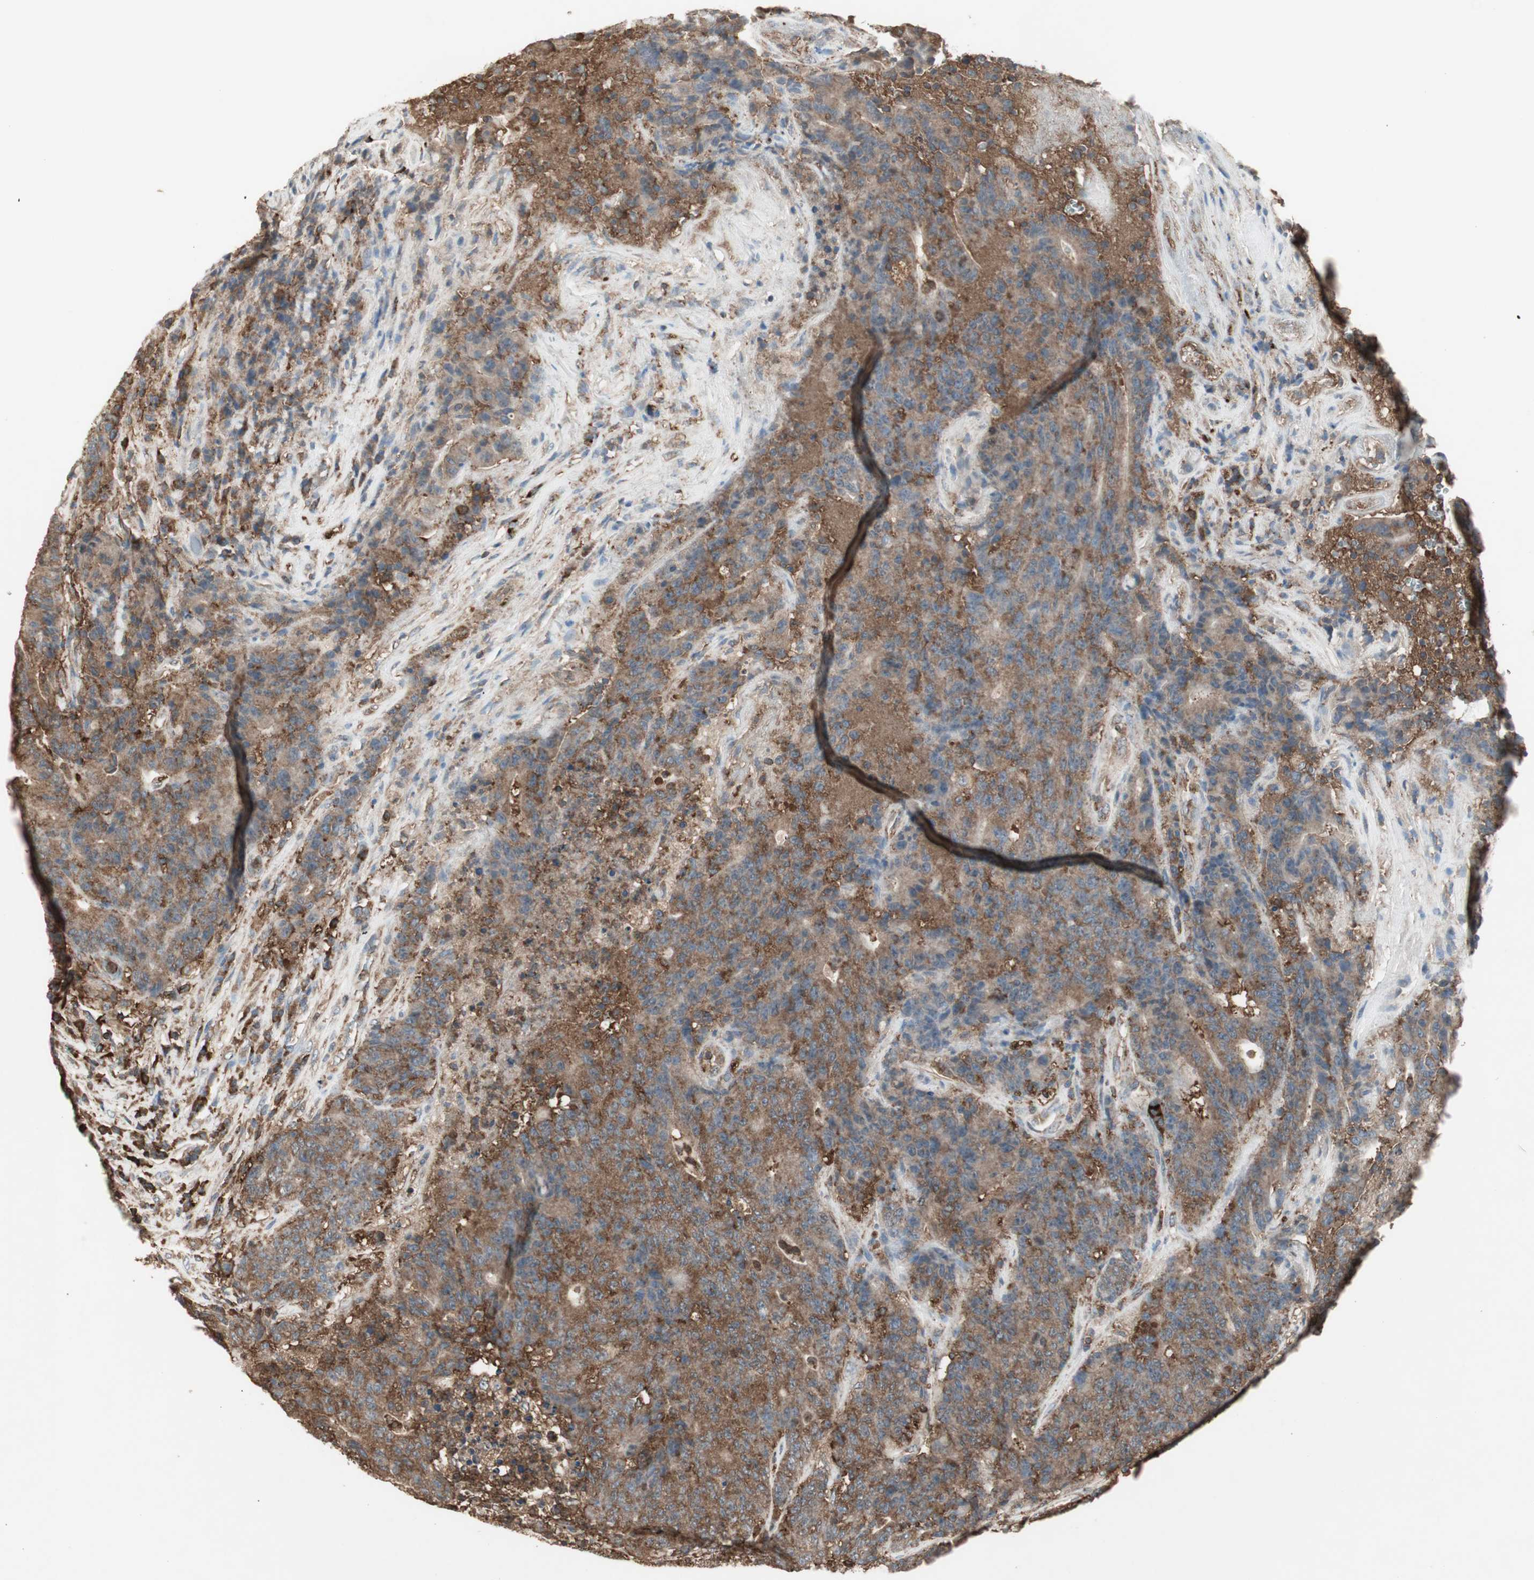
{"staining": {"intensity": "strong", "quantity": ">75%", "location": "cytoplasmic/membranous"}, "tissue": "colorectal cancer", "cell_type": "Tumor cells", "image_type": "cancer", "snomed": [{"axis": "morphology", "description": "Normal tissue, NOS"}, {"axis": "morphology", "description": "Adenocarcinoma, NOS"}, {"axis": "topography", "description": "Colon"}], "caption": "High-power microscopy captured an immunohistochemistry micrograph of adenocarcinoma (colorectal), revealing strong cytoplasmic/membranous positivity in about >75% of tumor cells. (IHC, brightfield microscopy, high magnification).", "gene": "MMP3", "patient": {"sex": "female", "age": 75}}